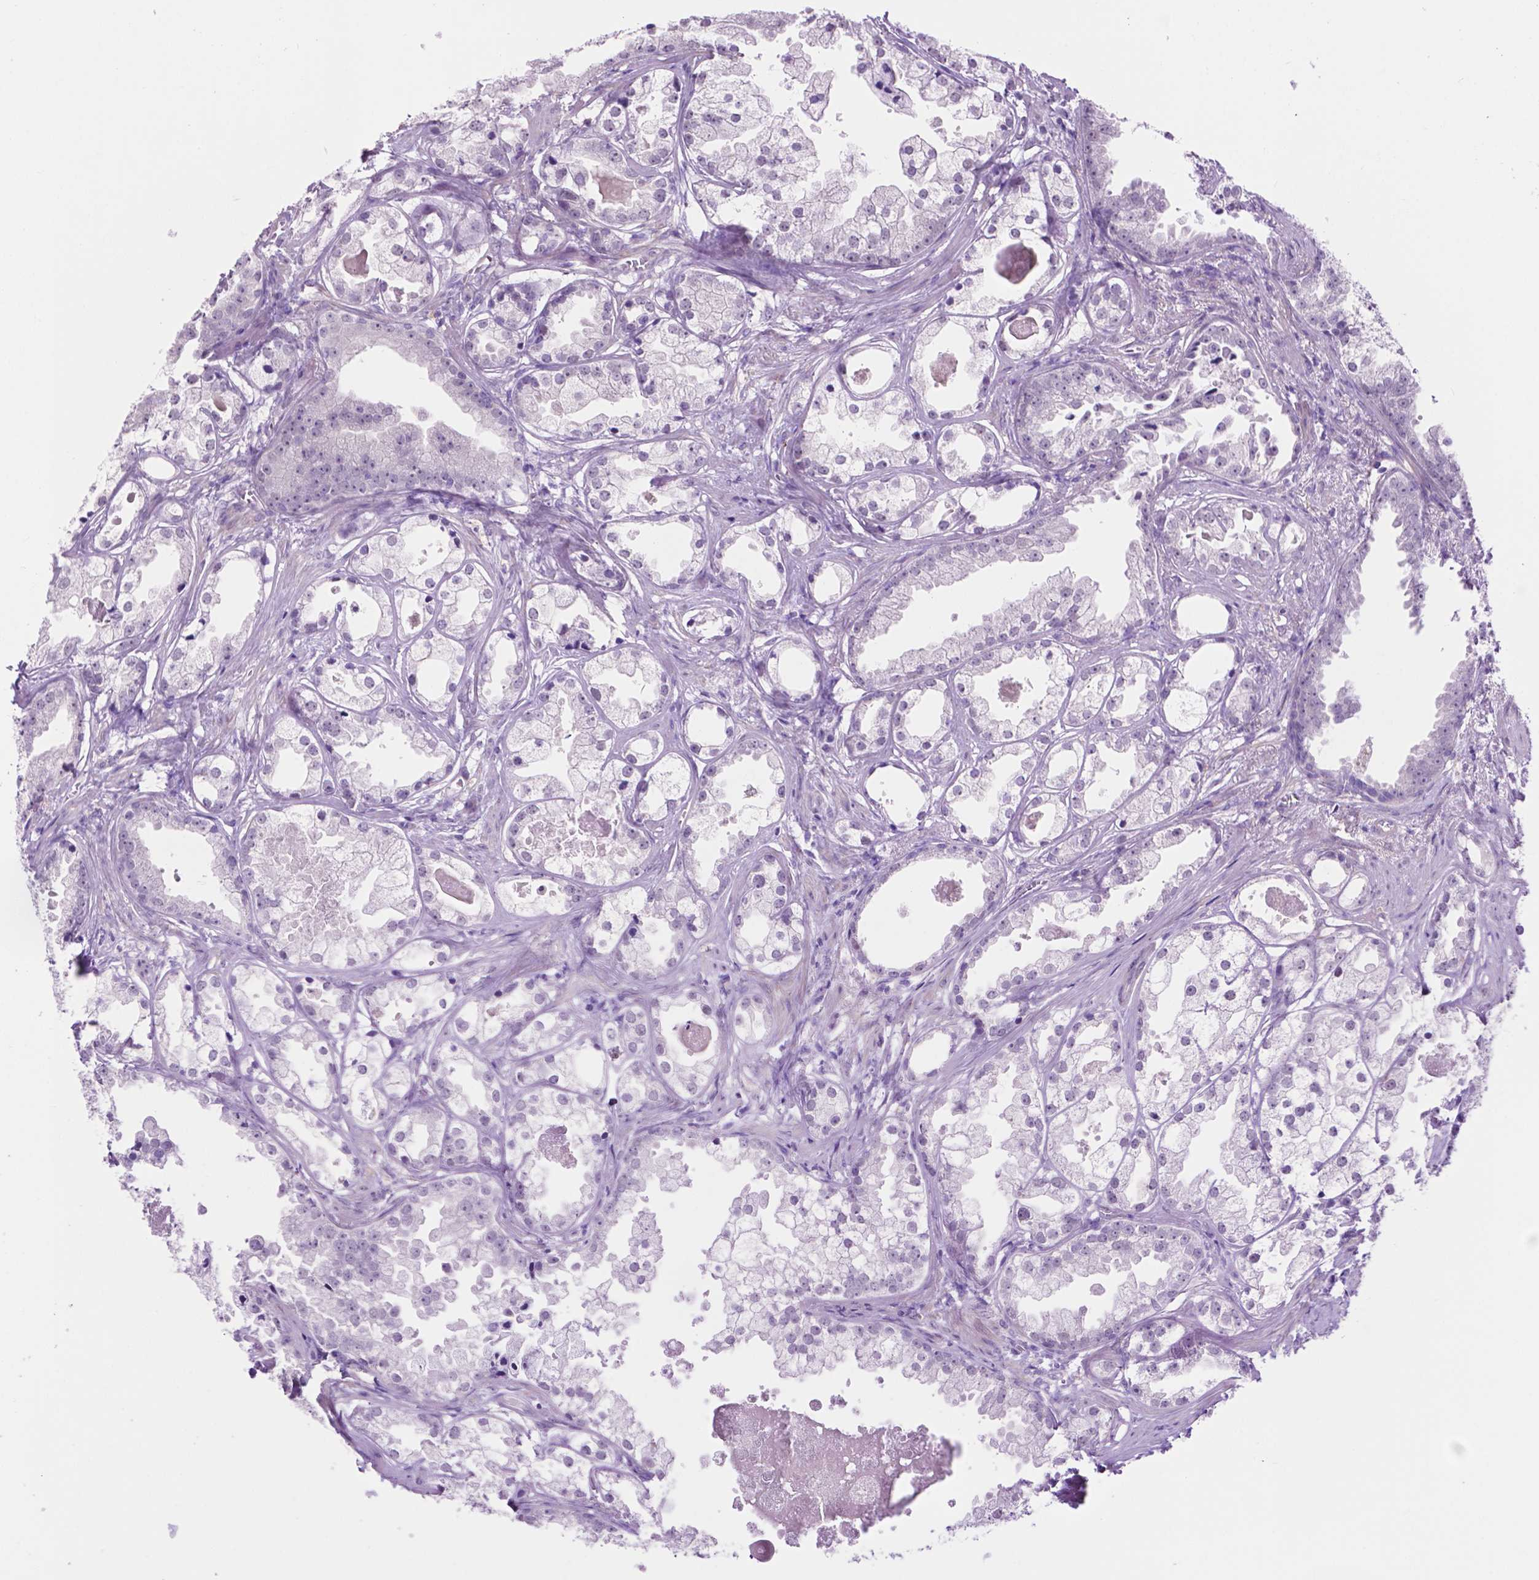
{"staining": {"intensity": "negative", "quantity": "none", "location": "none"}, "tissue": "prostate cancer", "cell_type": "Tumor cells", "image_type": "cancer", "snomed": [{"axis": "morphology", "description": "Adenocarcinoma, Low grade"}, {"axis": "topography", "description": "Prostate"}], "caption": "A micrograph of prostate cancer stained for a protein reveals no brown staining in tumor cells.", "gene": "ACY3", "patient": {"sex": "male", "age": 65}}